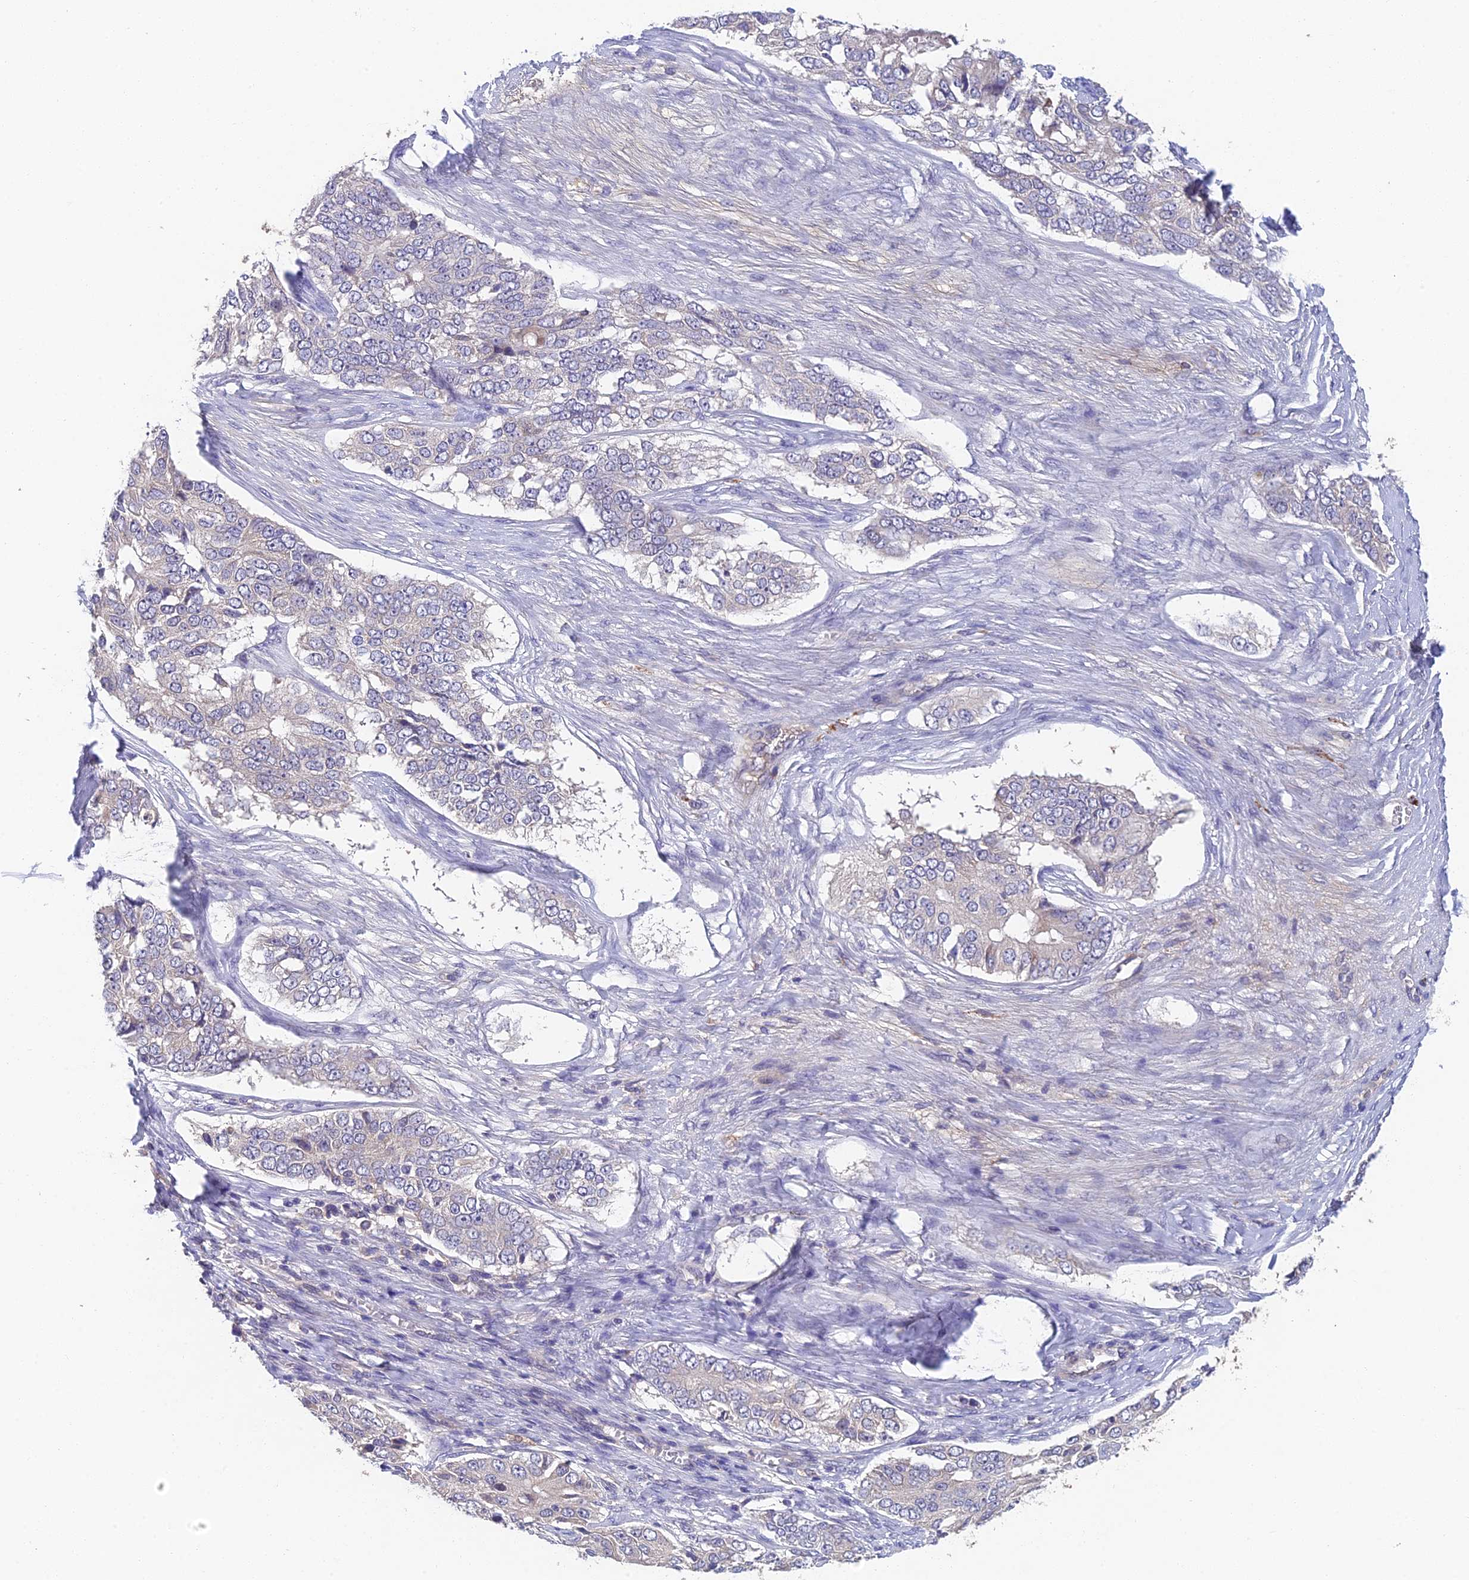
{"staining": {"intensity": "negative", "quantity": "none", "location": "none"}, "tissue": "ovarian cancer", "cell_type": "Tumor cells", "image_type": "cancer", "snomed": [{"axis": "morphology", "description": "Carcinoma, endometroid"}, {"axis": "topography", "description": "Ovary"}], "caption": "IHC of human ovarian endometroid carcinoma exhibits no positivity in tumor cells.", "gene": "ADAMTS13", "patient": {"sex": "female", "age": 51}}